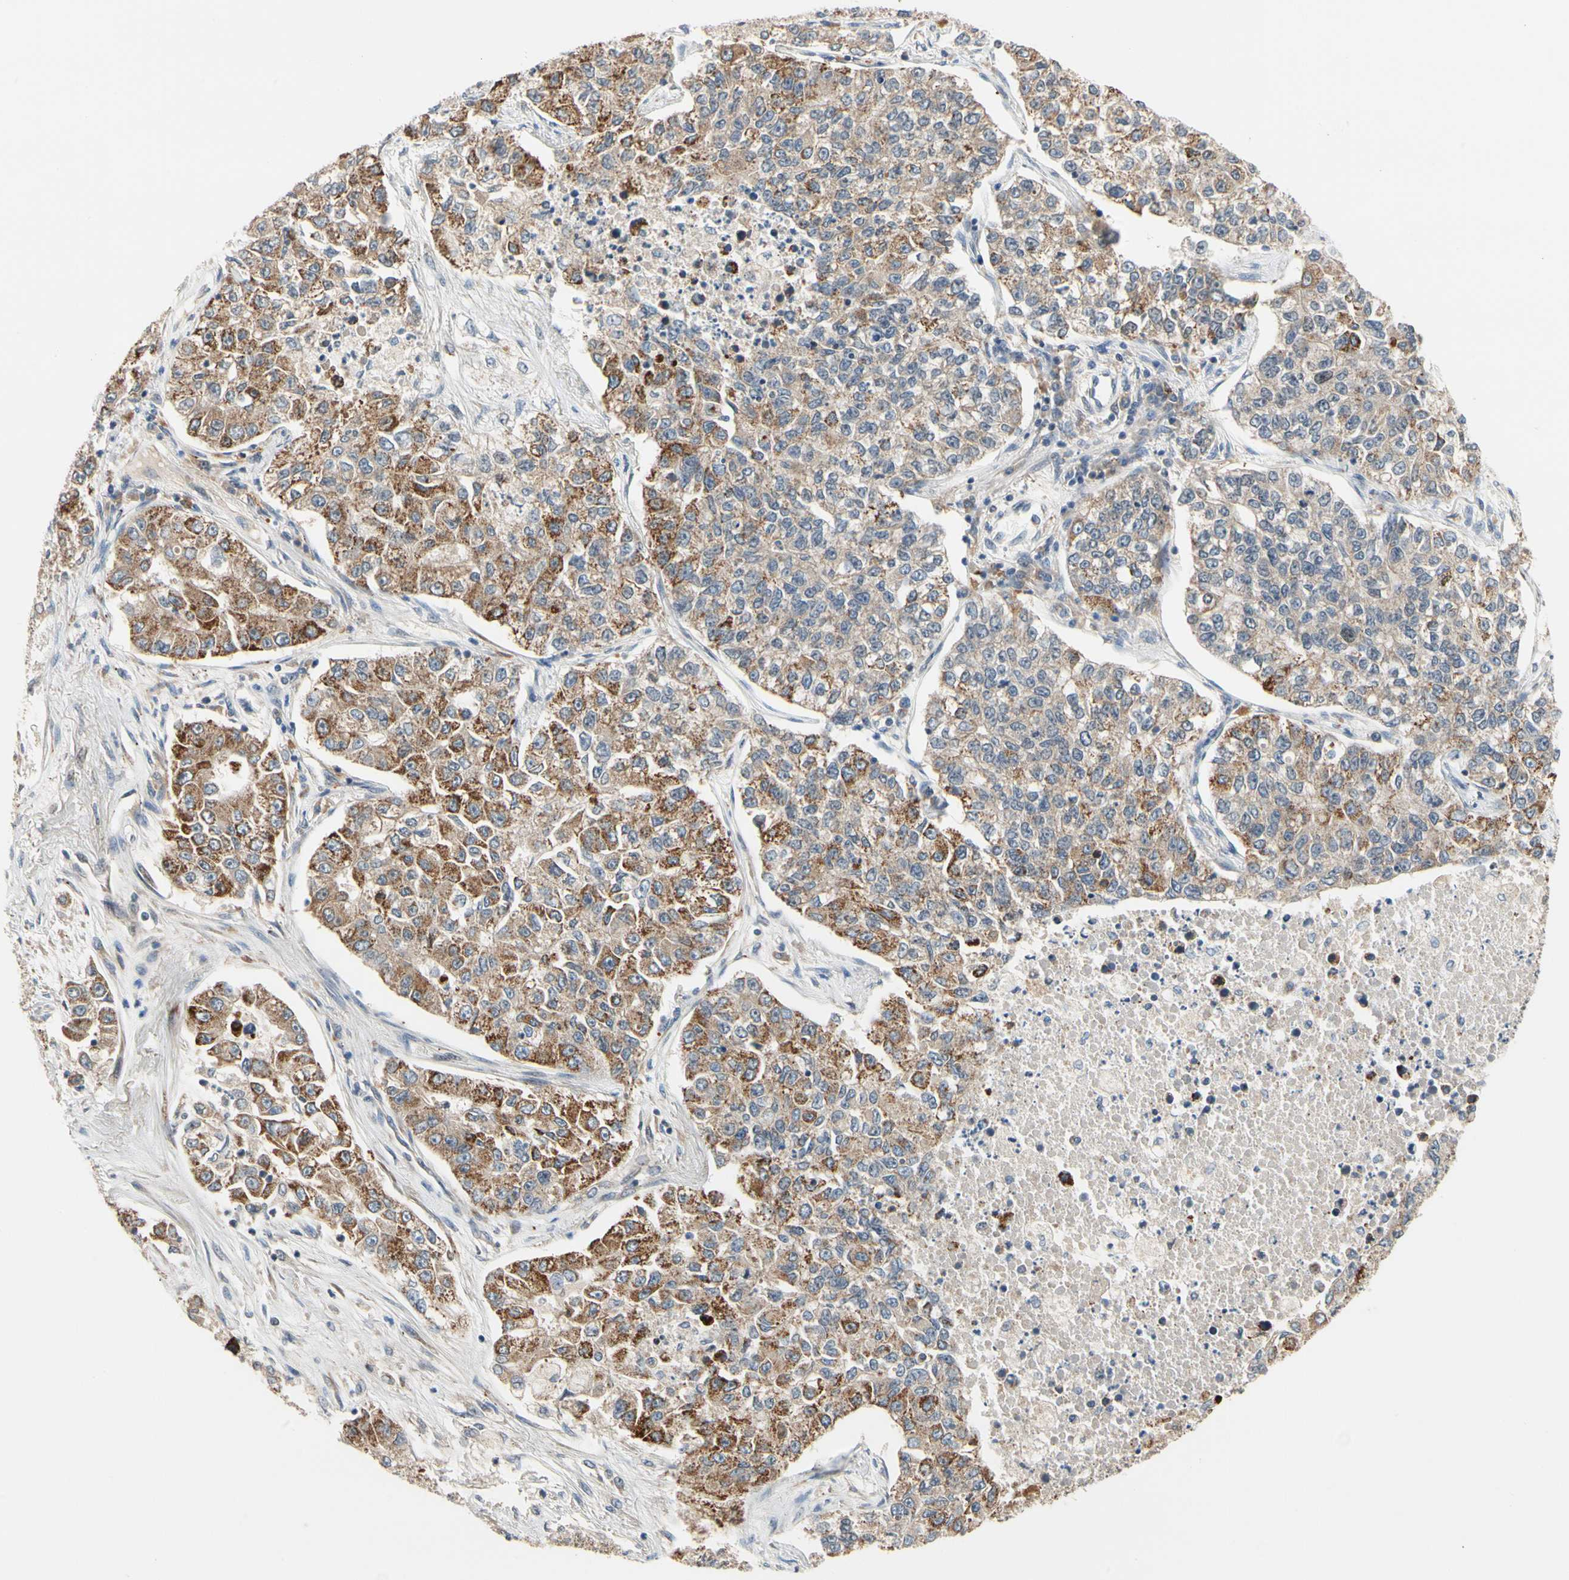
{"staining": {"intensity": "moderate", "quantity": "25%-75%", "location": "cytoplasmic/membranous"}, "tissue": "lung cancer", "cell_type": "Tumor cells", "image_type": "cancer", "snomed": [{"axis": "morphology", "description": "Adenocarcinoma, NOS"}, {"axis": "topography", "description": "Lung"}], "caption": "Tumor cells display medium levels of moderate cytoplasmic/membranous expression in approximately 25%-75% of cells in adenocarcinoma (lung). (brown staining indicates protein expression, while blue staining denotes nuclei).", "gene": "ANKHD1", "patient": {"sex": "male", "age": 49}}